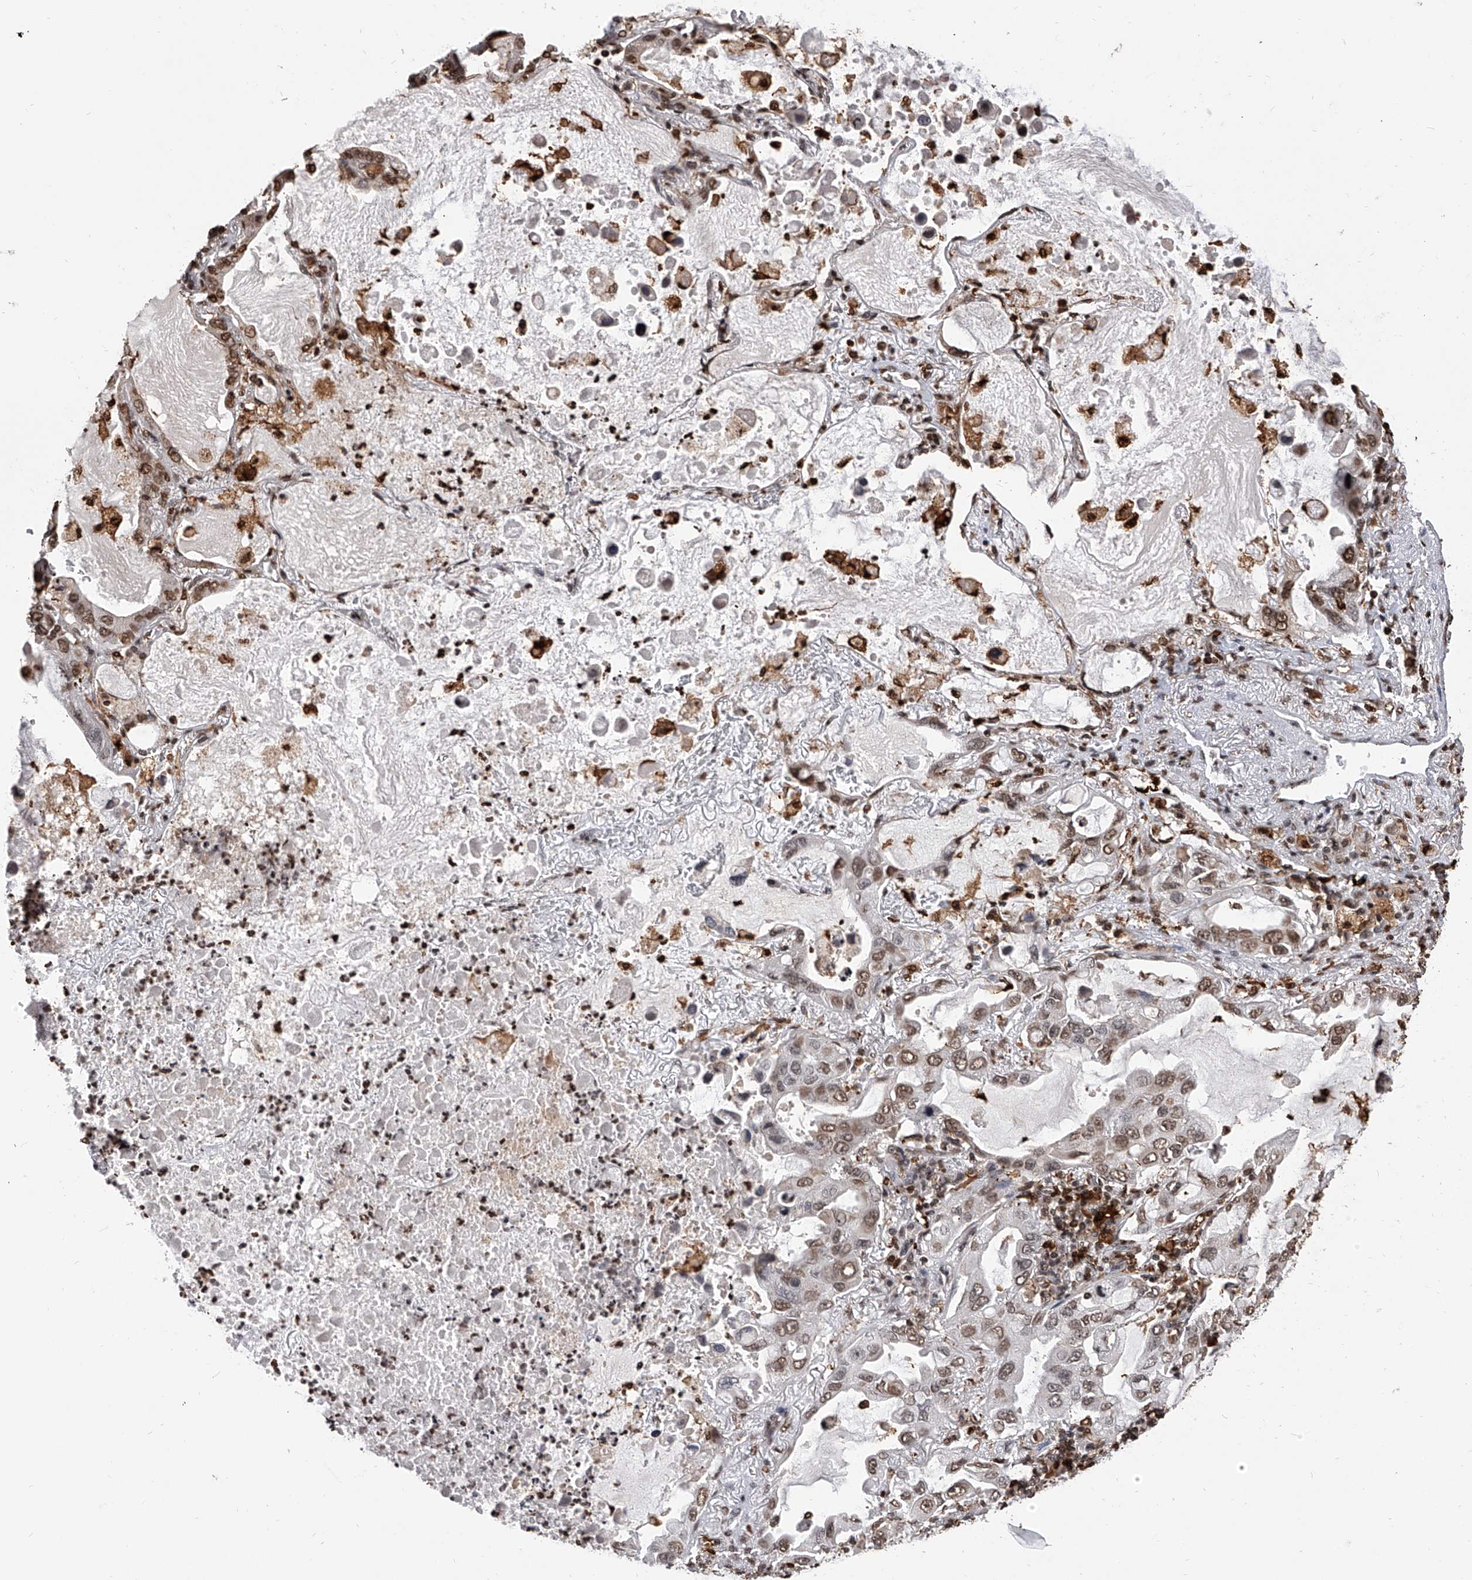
{"staining": {"intensity": "moderate", "quantity": ">75%", "location": "nuclear"}, "tissue": "lung cancer", "cell_type": "Tumor cells", "image_type": "cancer", "snomed": [{"axis": "morphology", "description": "Adenocarcinoma, NOS"}, {"axis": "topography", "description": "Lung"}], "caption": "A histopathology image of human lung cancer stained for a protein reveals moderate nuclear brown staining in tumor cells.", "gene": "CFAP410", "patient": {"sex": "male", "age": 64}}